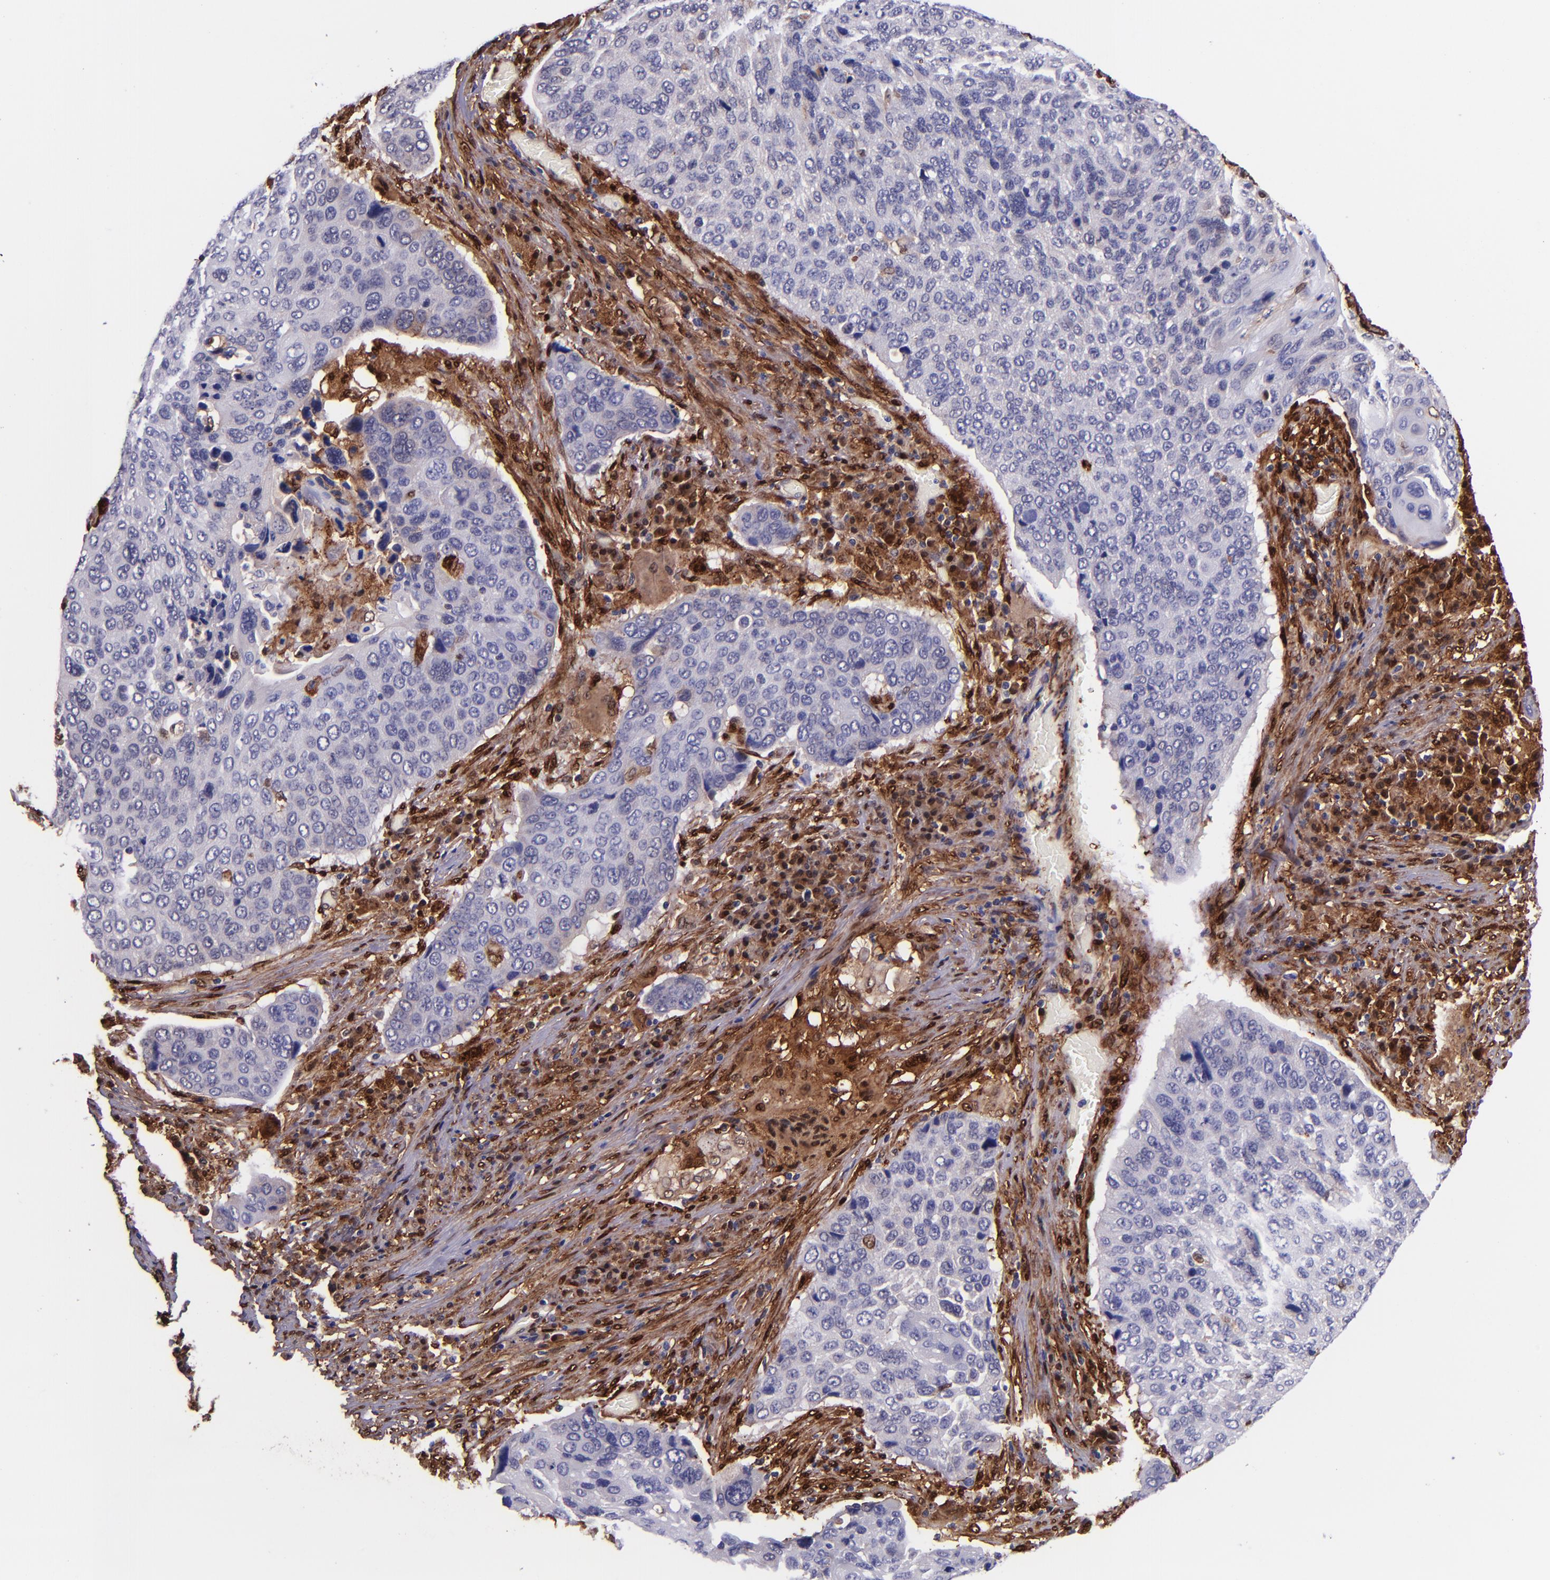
{"staining": {"intensity": "negative", "quantity": "none", "location": "none"}, "tissue": "lung cancer", "cell_type": "Tumor cells", "image_type": "cancer", "snomed": [{"axis": "morphology", "description": "Squamous cell carcinoma, NOS"}, {"axis": "topography", "description": "Lung"}], "caption": "This is a micrograph of IHC staining of lung cancer (squamous cell carcinoma), which shows no positivity in tumor cells. (DAB immunohistochemistry with hematoxylin counter stain).", "gene": "LGALS1", "patient": {"sex": "male", "age": 68}}